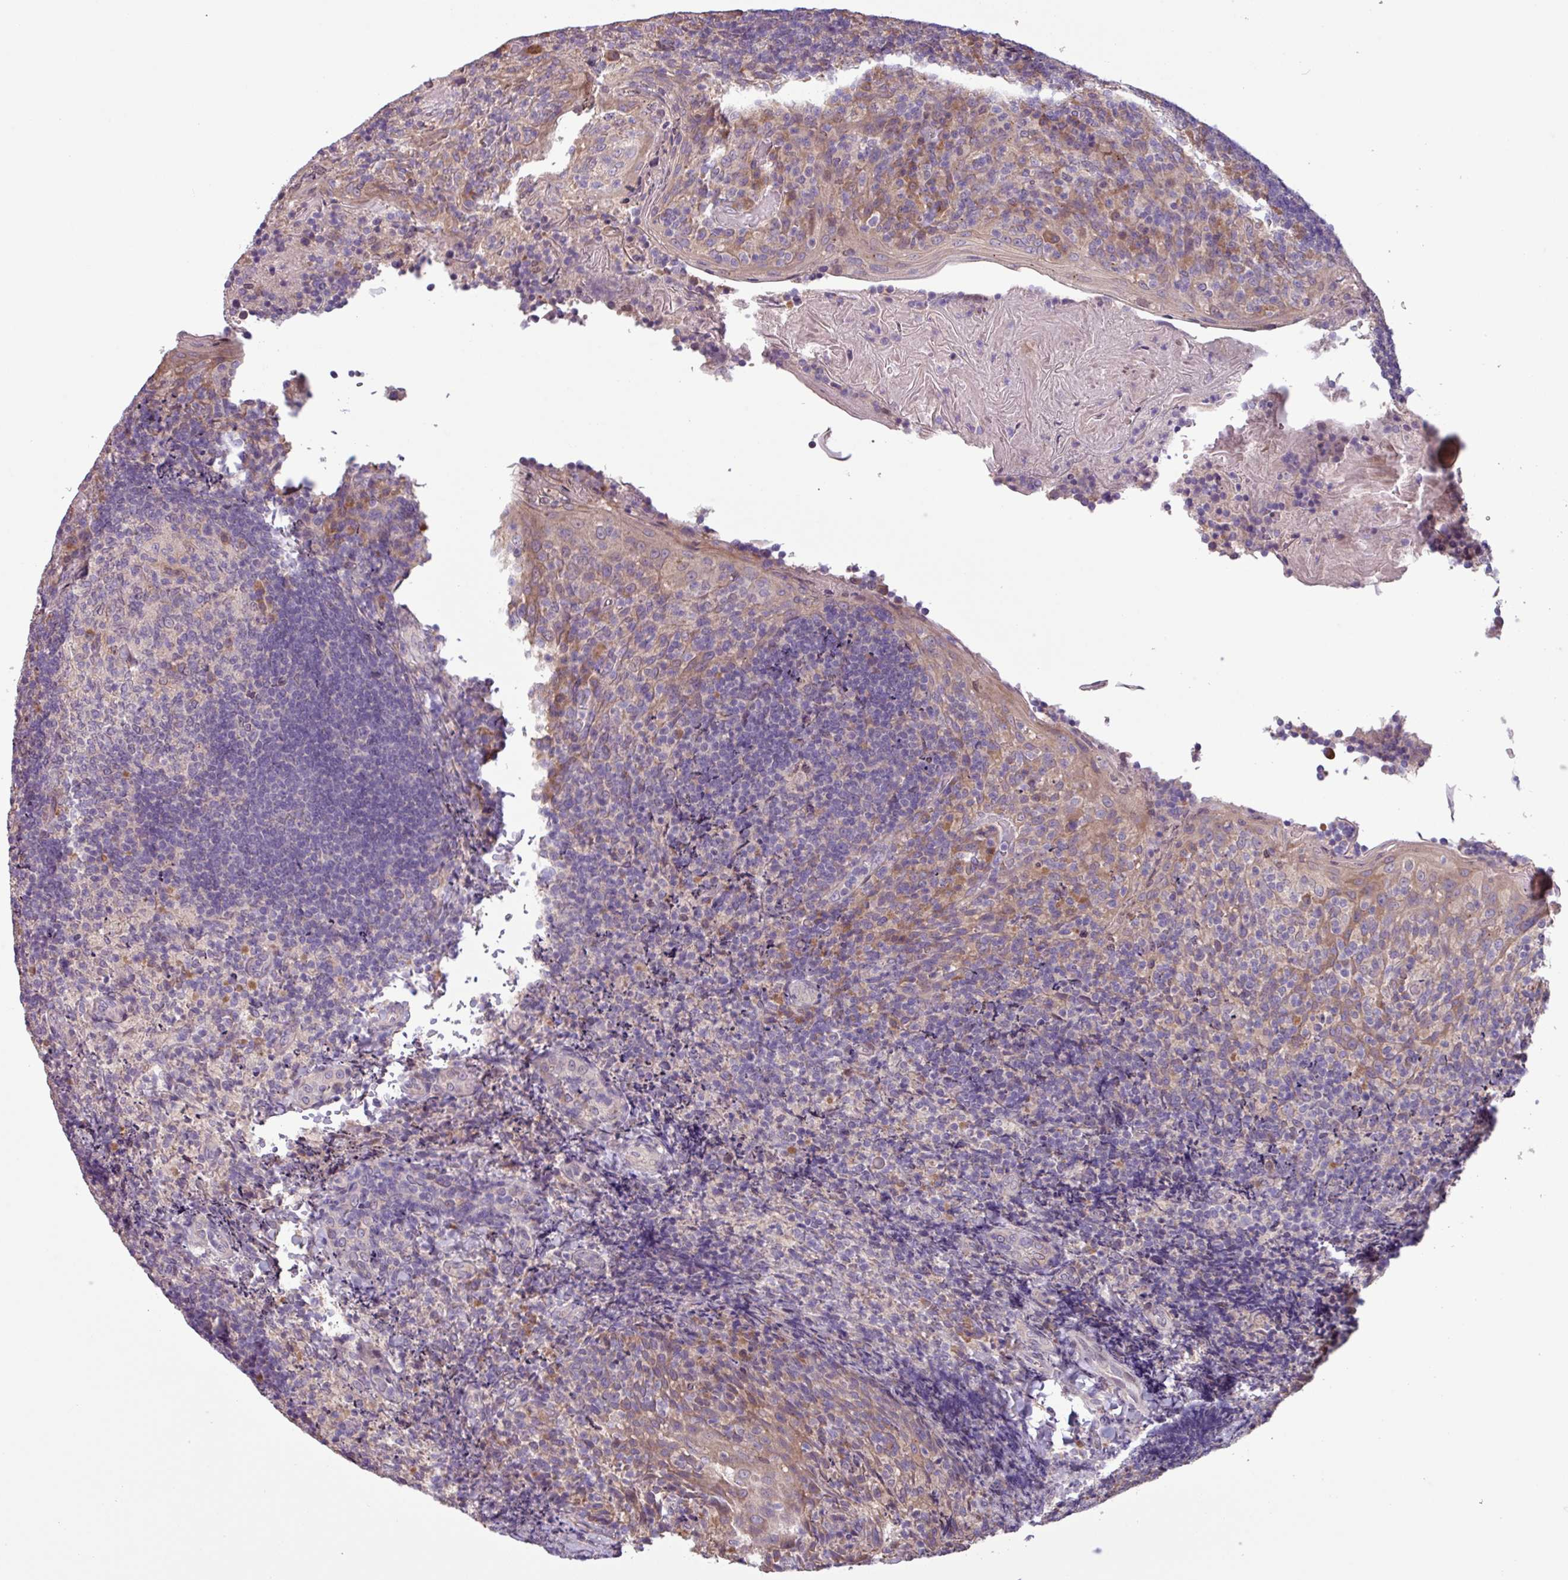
{"staining": {"intensity": "moderate", "quantity": "<25%", "location": "cytoplasmic/membranous"}, "tissue": "tonsil", "cell_type": "Germinal center cells", "image_type": "normal", "snomed": [{"axis": "morphology", "description": "Normal tissue, NOS"}, {"axis": "topography", "description": "Tonsil"}], "caption": "Protein analysis of normal tonsil demonstrates moderate cytoplasmic/membranous positivity in about <25% of germinal center cells. (DAB IHC with brightfield microscopy, high magnification).", "gene": "C20orf27", "patient": {"sex": "female", "age": 10}}